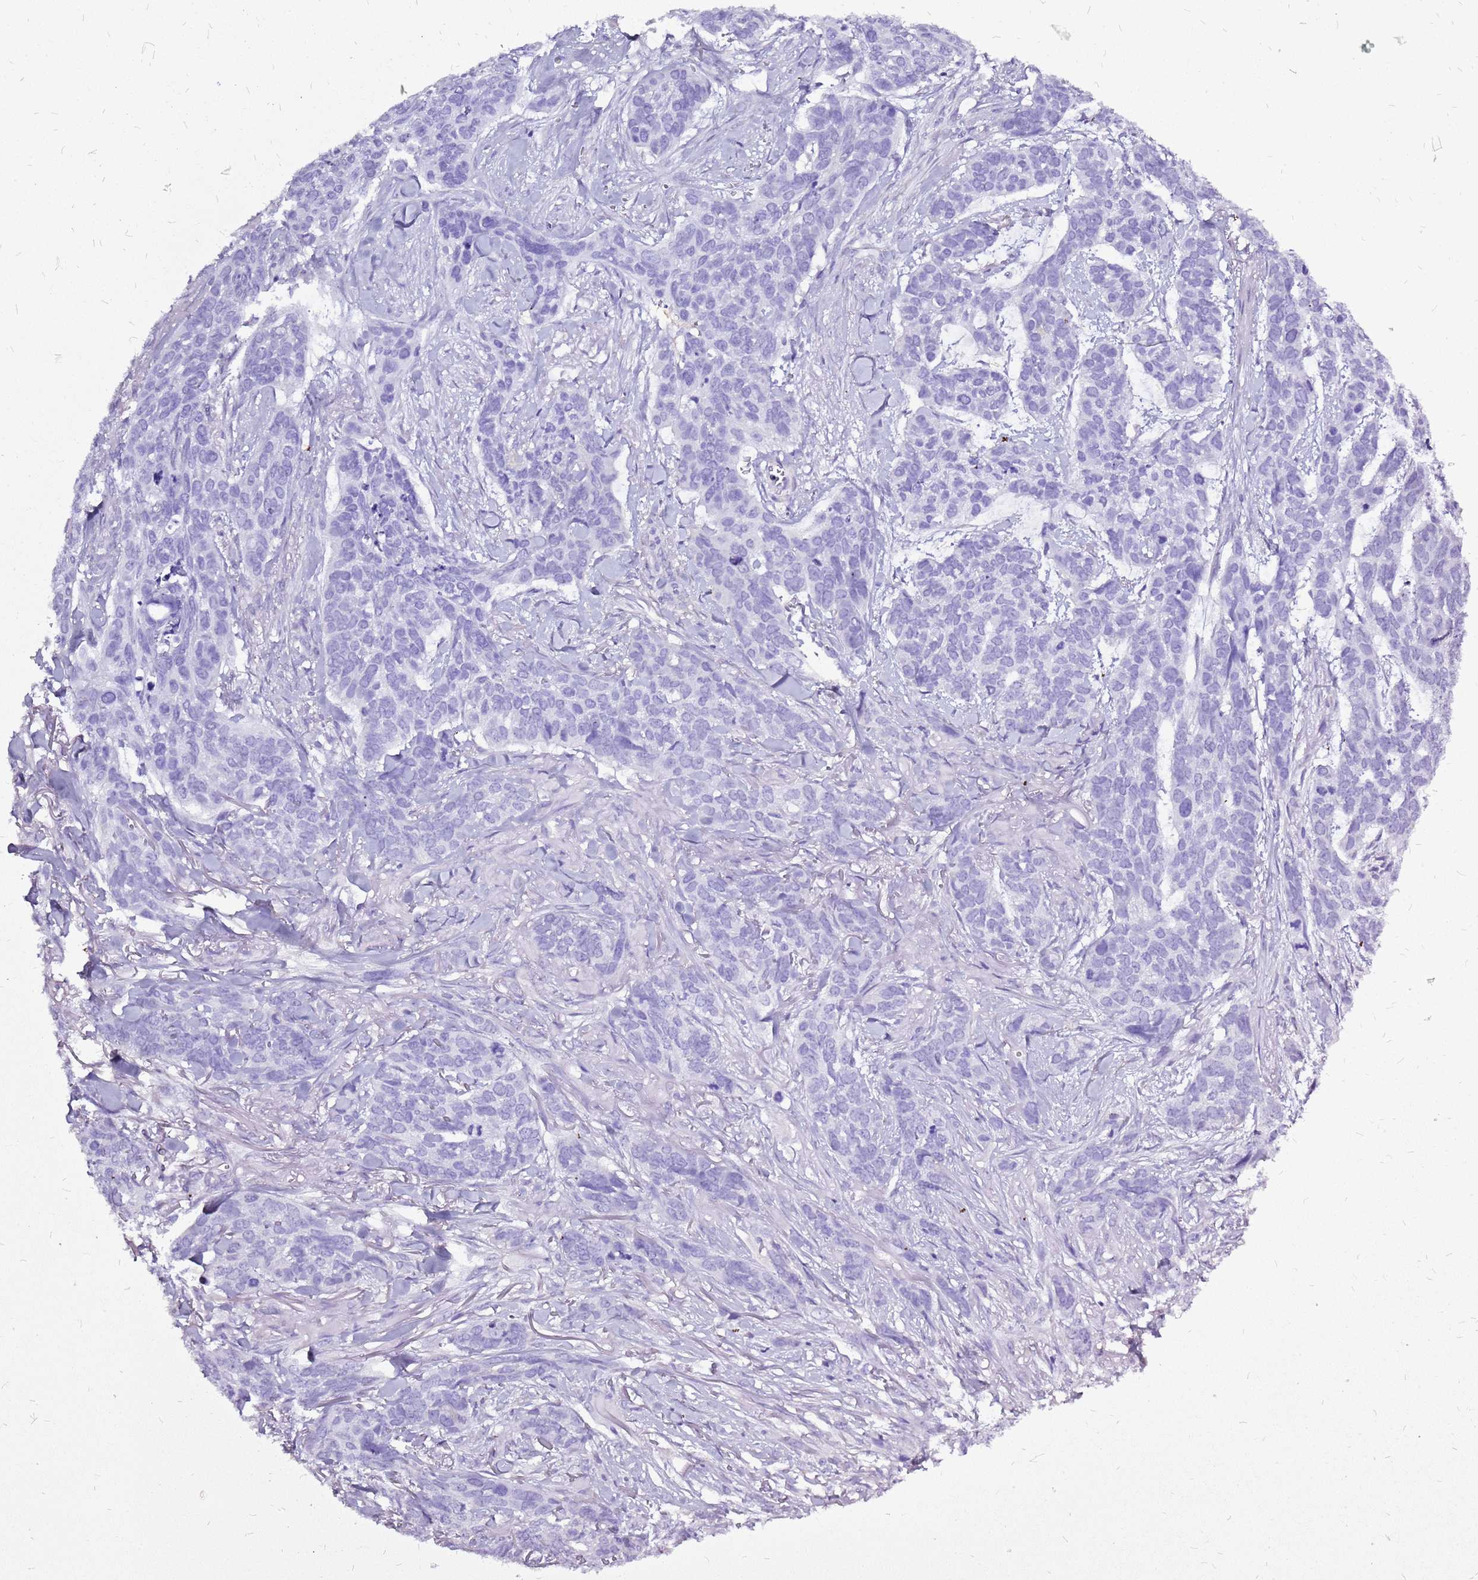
{"staining": {"intensity": "negative", "quantity": "none", "location": "none"}, "tissue": "skin cancer", "cell_type": "Tumor cells", "image_type": "cancer", "snomed": [{"axis": "morphology", "description": "Basal cell carcinoma"}, {"axis": "topography", "description": "Skin"}], "caption": "Immunohistochemical staining of basal cell carcinoma (skin) exhibits no significant staining in tumor cells.", "gene": "ACSS3", "patient": {"sex": "male", "age": 86}}